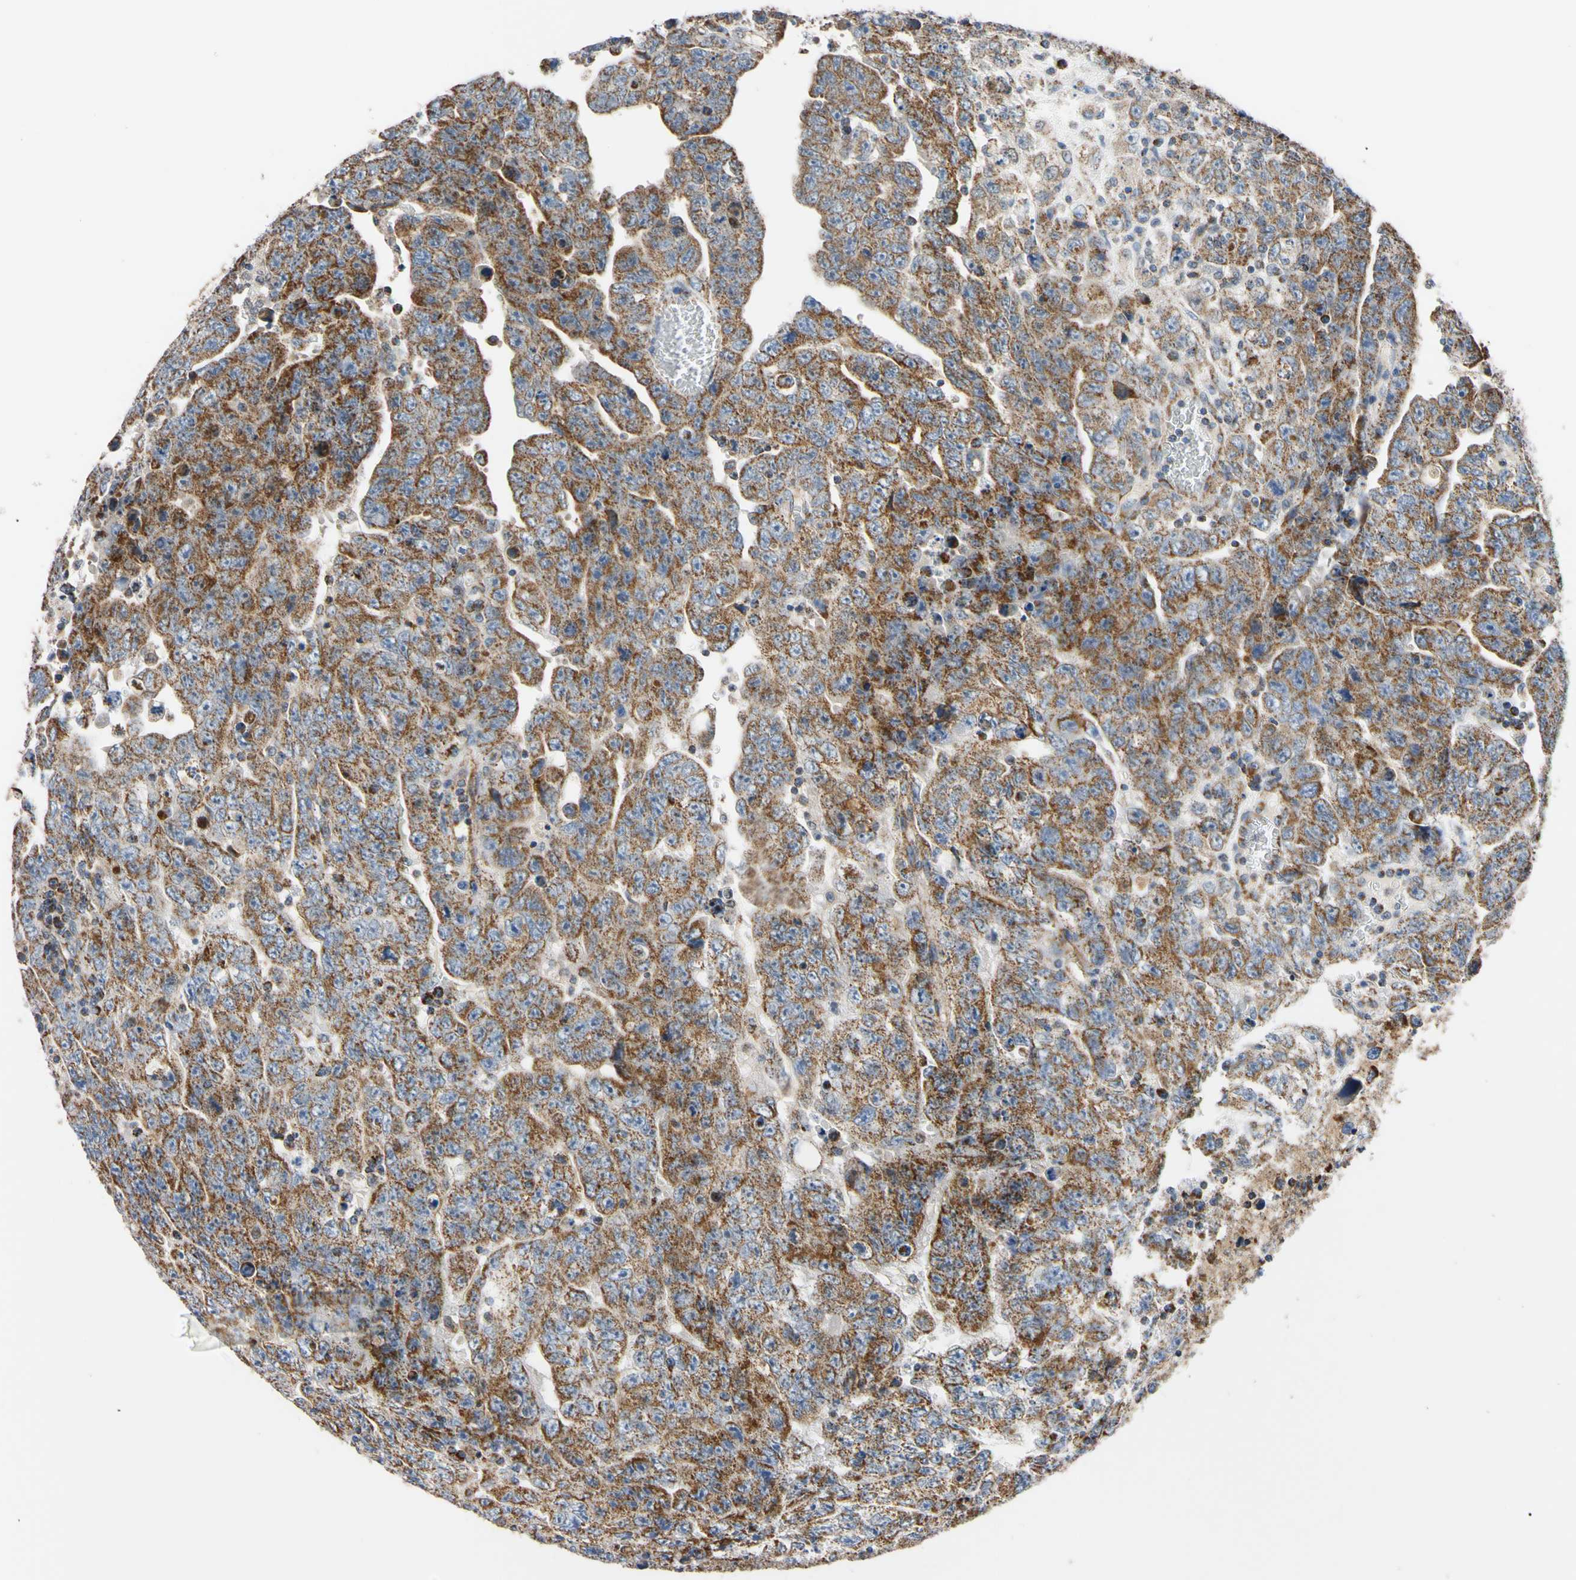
{"staining": {"intensity": "strong", "quantity": ">75%", "location": "cytoplasmic/membranous"}, "tissue": "testis cancer", "cell_type": "Tumor cells", "image_type": "cancer", "snomed": [{"axis": "morphology", "description": "Carcinoma, Embryonal, NOS"}, {"axis": "topography", "description": "Testis"}], "caption": "A brown stain shows strong cytoplasmic/membranous positivity of a protein in human testis cancer tumor cells.", "gene": "CLPP", "patient": {"sex": "male", "age": 28}}